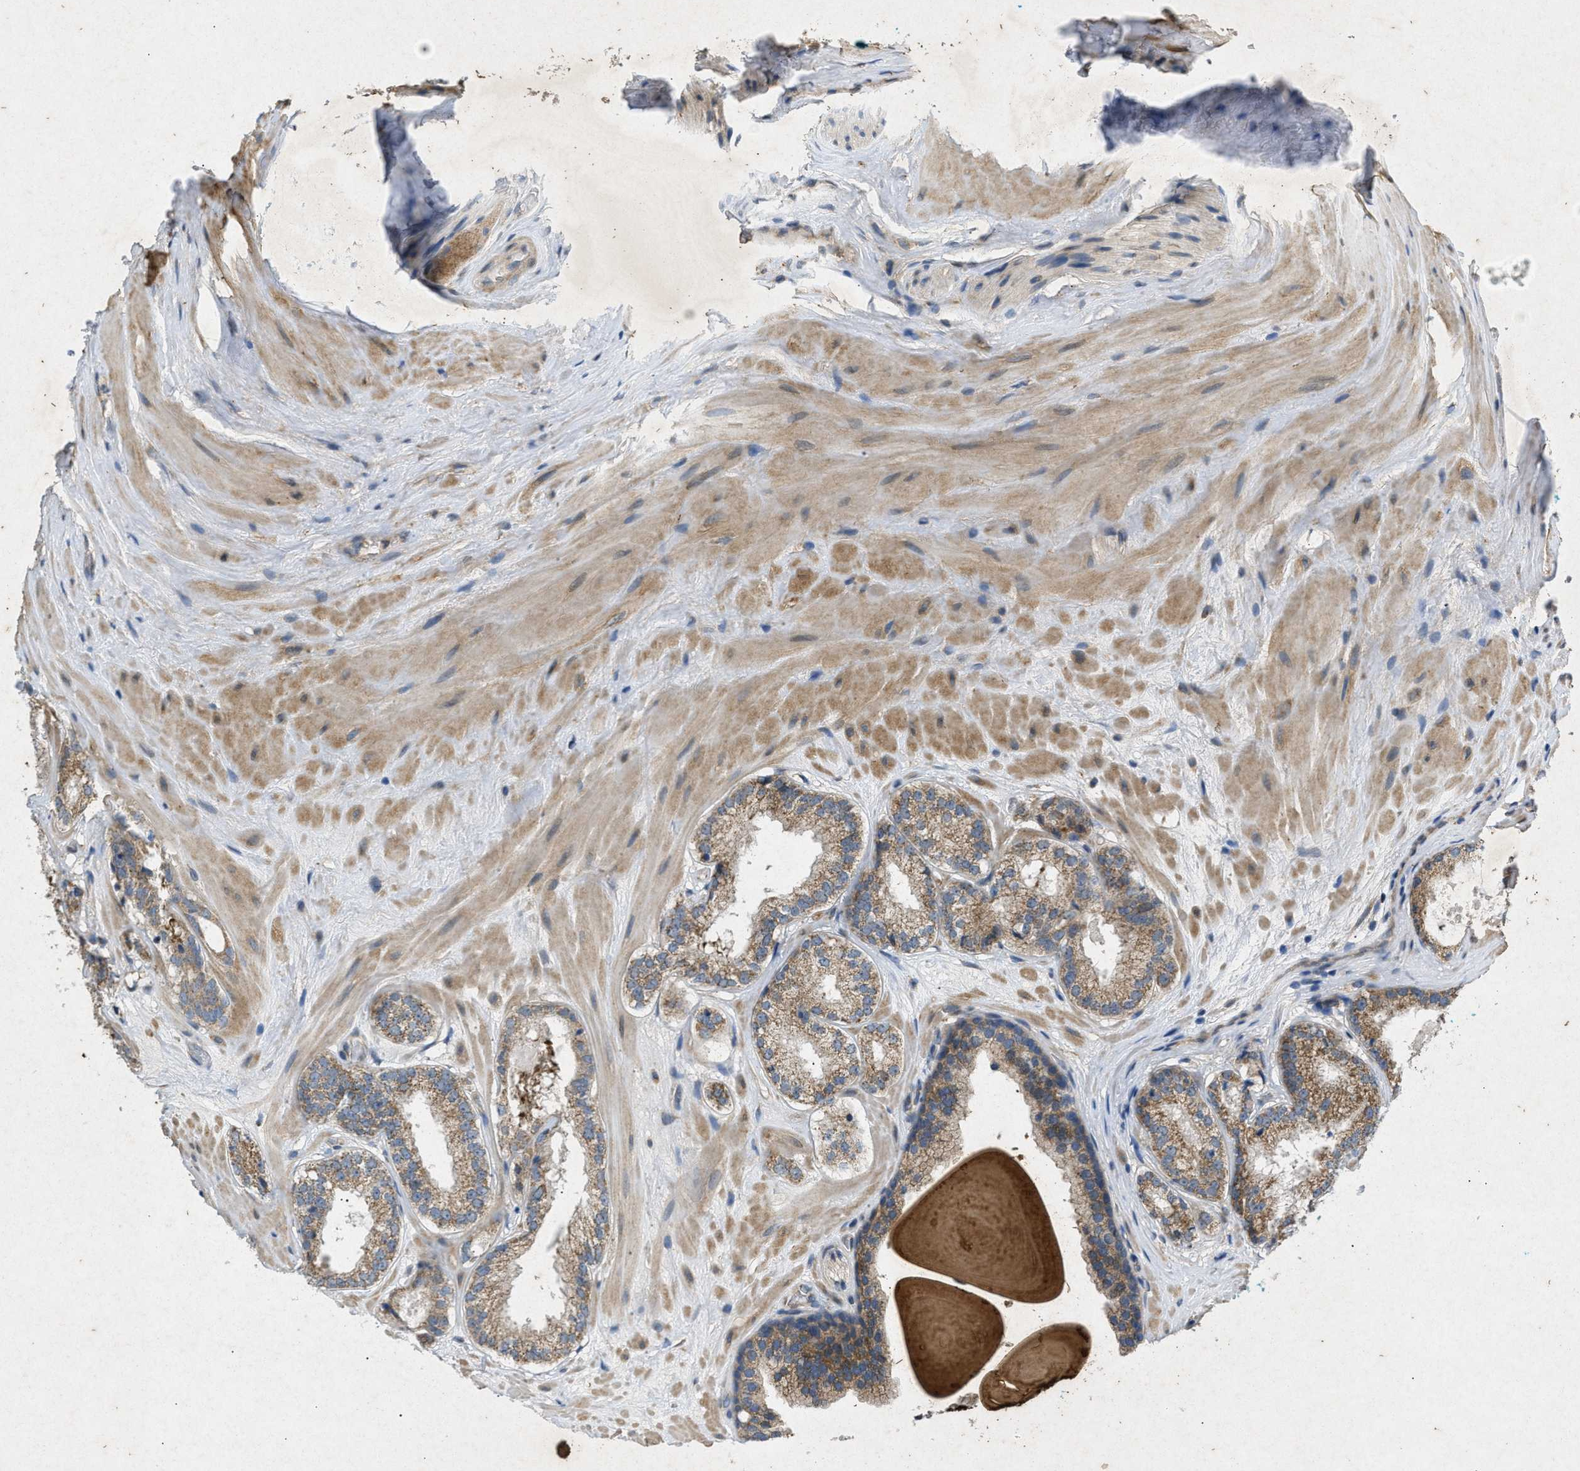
{"staining": {"intensity": "moderate", "quantity": ">75%", "location": "cytoplasmic/membranous"}, "tissue": "prostate cancer", "cell_type": "Tumor cells", "image_type": "cancer", "snomed": [{"axis": "morphology", "description": "Adenocarcinoma, High grade"}, {"axis": "topography", "description": "Prostate"}], "caption": "A brown stain shows moderate cytoplasmic/membranous positivity of a protein in human prostate adenocarcinoma (high-grade) tumor cells.", "gene": "PRKG2", "patient": {"sex": "male", "age": 65}}